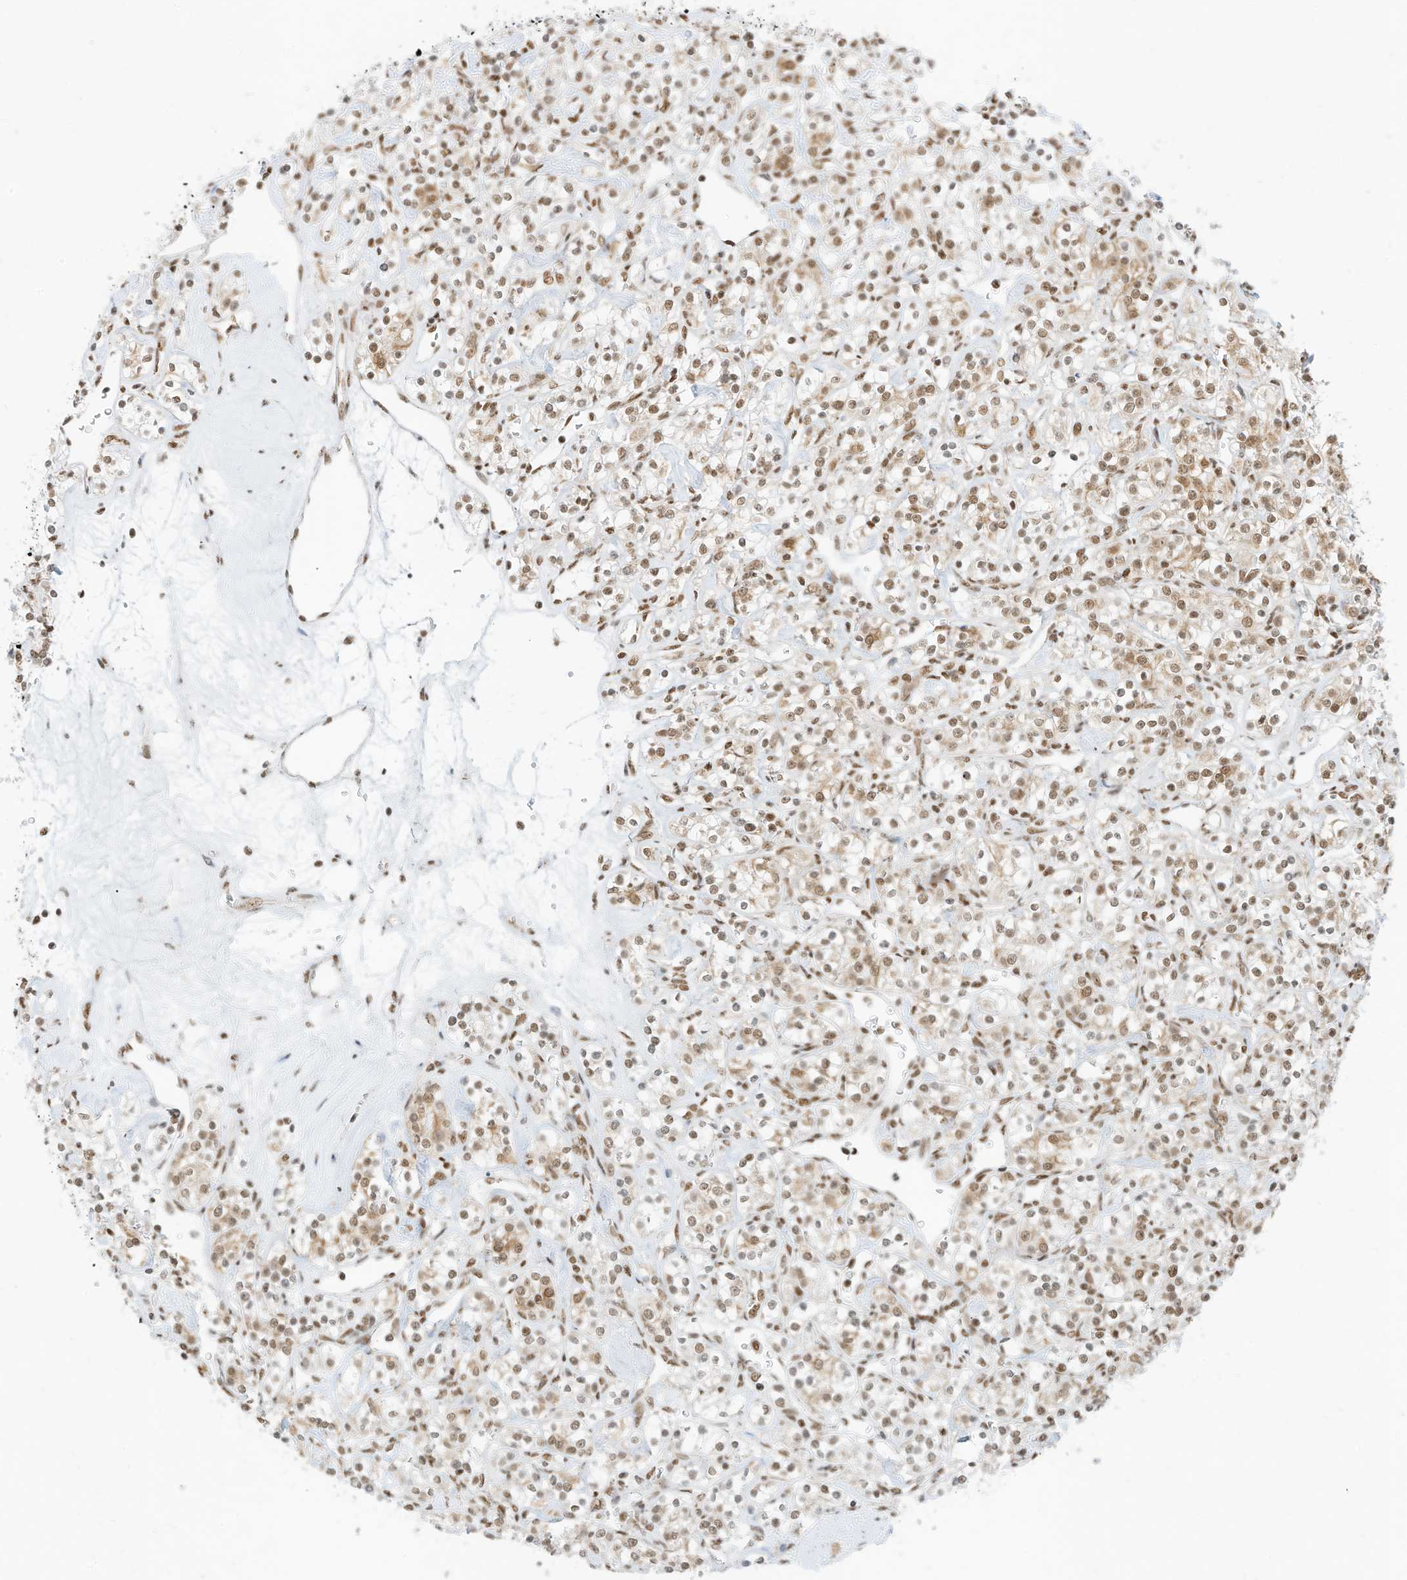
{"staining": {"intensity": "moderate", "quantity": ">75%", "location": "nuclear"}, "tissue": "renal cancer", "cell_type": "Tumor cells", "image_type": "cancer", "snomed": [{"axis": "morphology", "description": "Adenocarcinoma, NOS"}, {"axis": "topography", "description": "Kidney"}], "caption": "The image demonstrates immunohistochemical staining of renal cancer (adenocarcinoma). There is moderate nuclear expression is present in approximately >75% of tumor cells.", "gene": "SMARCA2", "patient": {"sex": "male", "age": 77}}